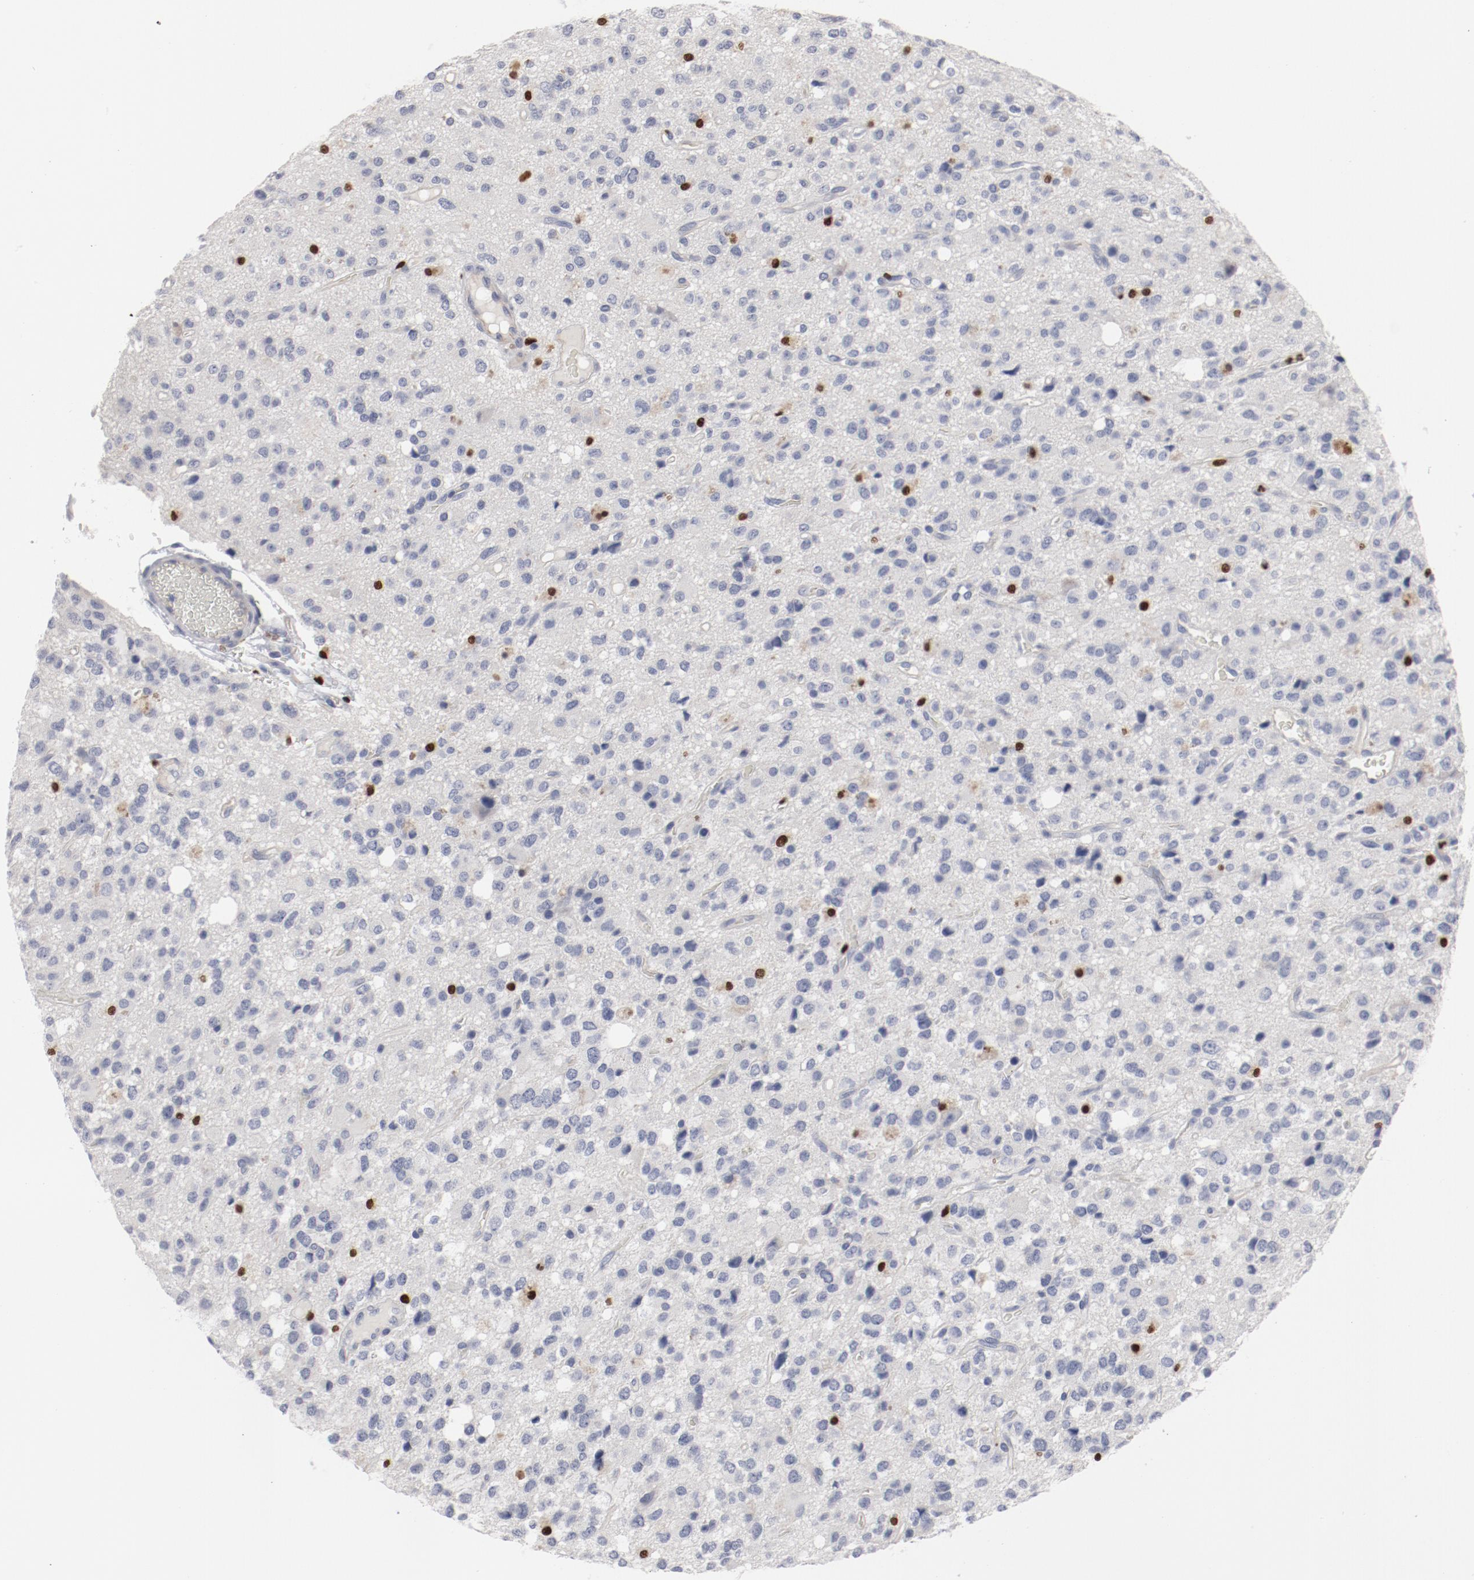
{"staining": {"intensity": "negative", "quantity": "none", "location": "none"}, "tissue": "glioma", "cell_type": "Tumor cells", "image_type": "cancer", "snomed": [{"axis": "morphology", "description": "Glioma, malignant, High grade"}, {"axis": "topography", "description": "Brain"}], "caption": "High power microscopy image of an immunohistochemistry micrograph of malignant glioma (high-grade), revealing no significant positivity in tumor cells.", "gene": "SPI1", "patient": {"sex": "male", "age": 47}}